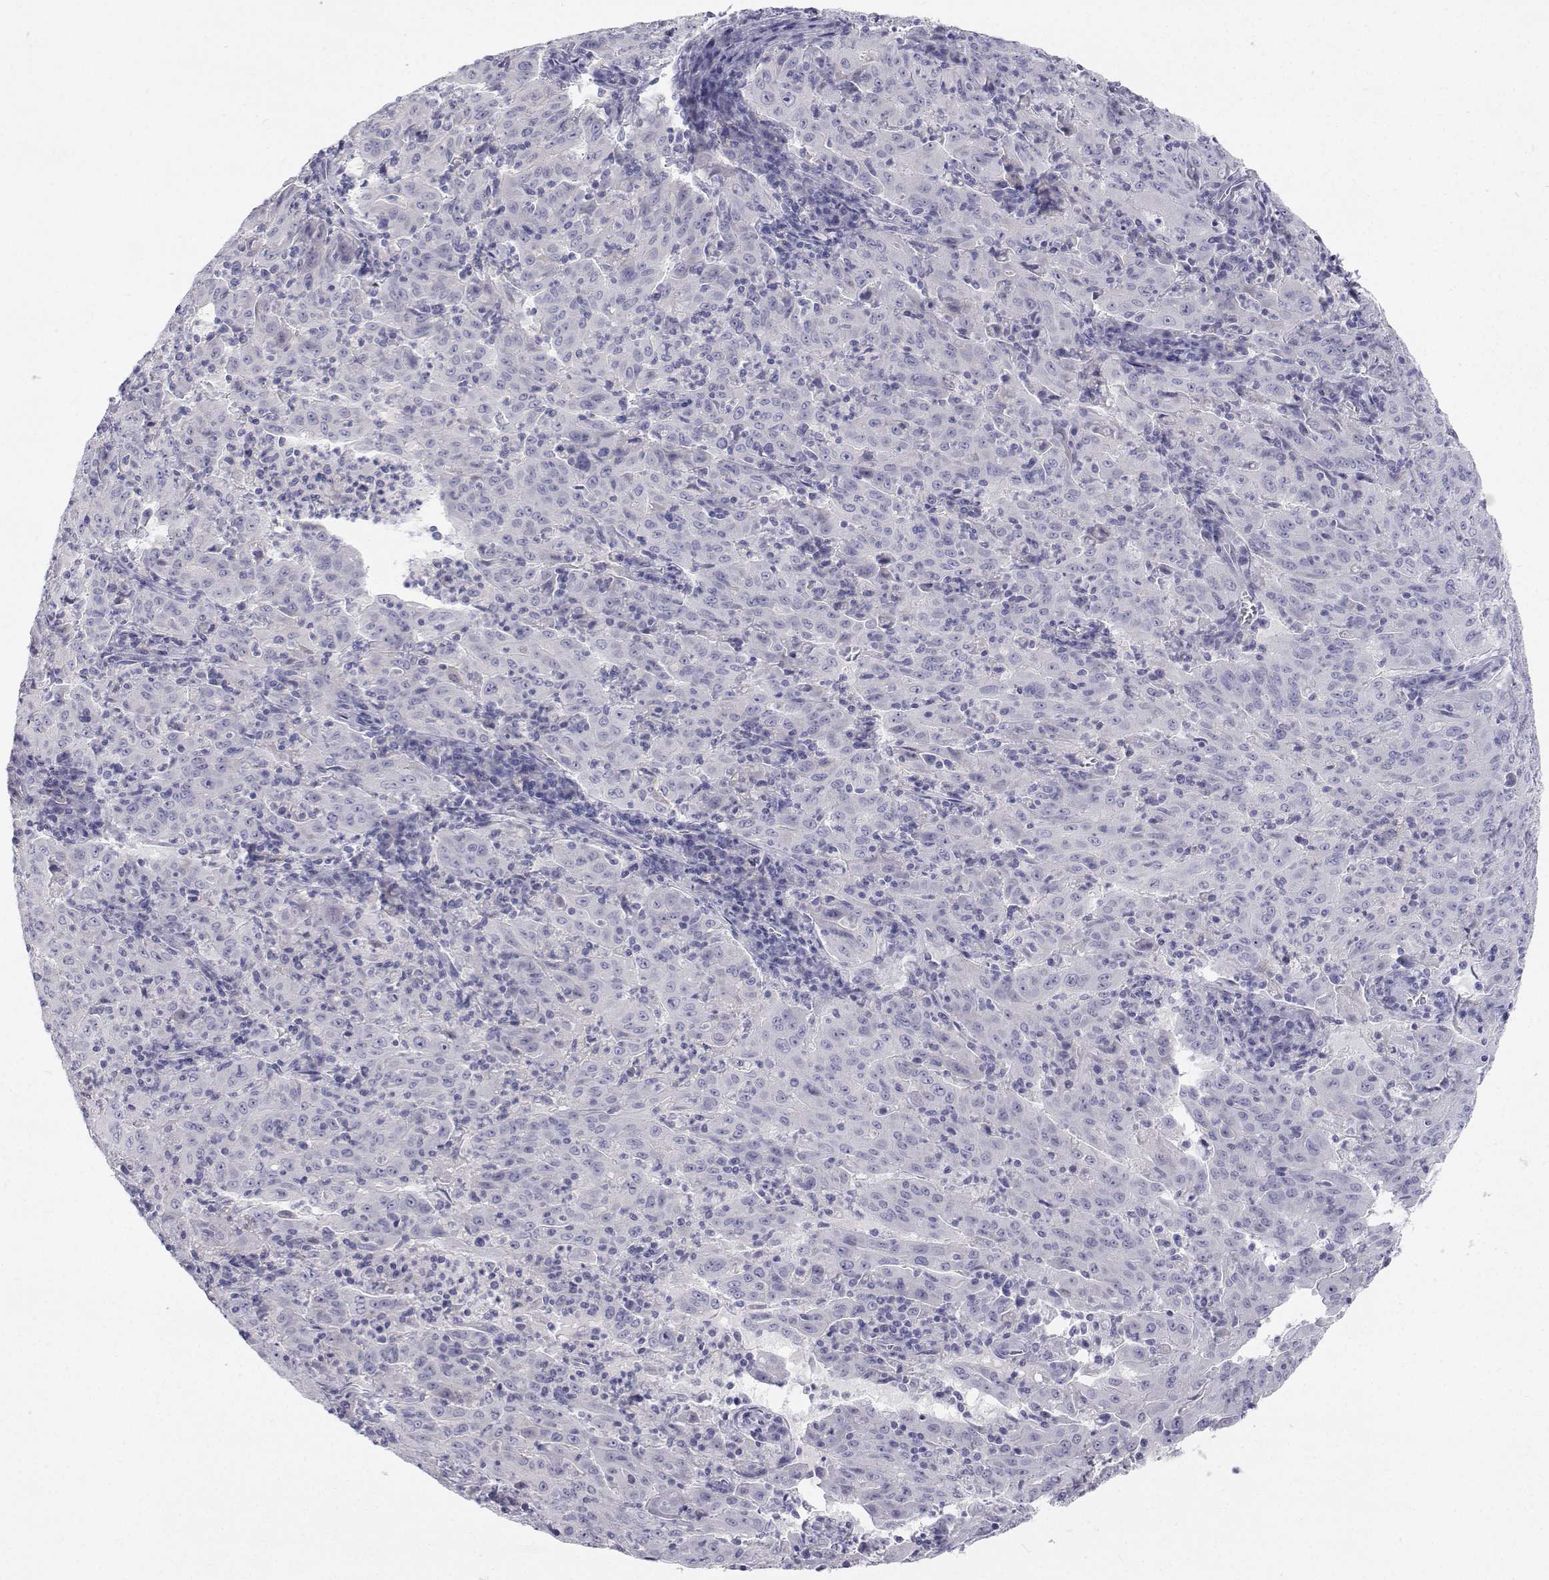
{"staining": {"intensity": "negative", "quantity": "none", "location": "none"}, "tissue": "pancreatic cancer", "cell_type": "Tumor cells", "image_type": "cancer", "snomed": [{"axis": "morphology", "description": "Adenocarcinoma, NOS"}, {"axis": "topography", "description": "Pancreas"}], "caption": "IHC photomicrograph of neoplastic tissue: adenocarcinoma (pancreatic) stained with DAB (3,3'-diaminobenzidine) demonstrates no significant protein staining in tumor cells.", "gene": "NCR2", "patient": {"sex": "male", "age": 63}}